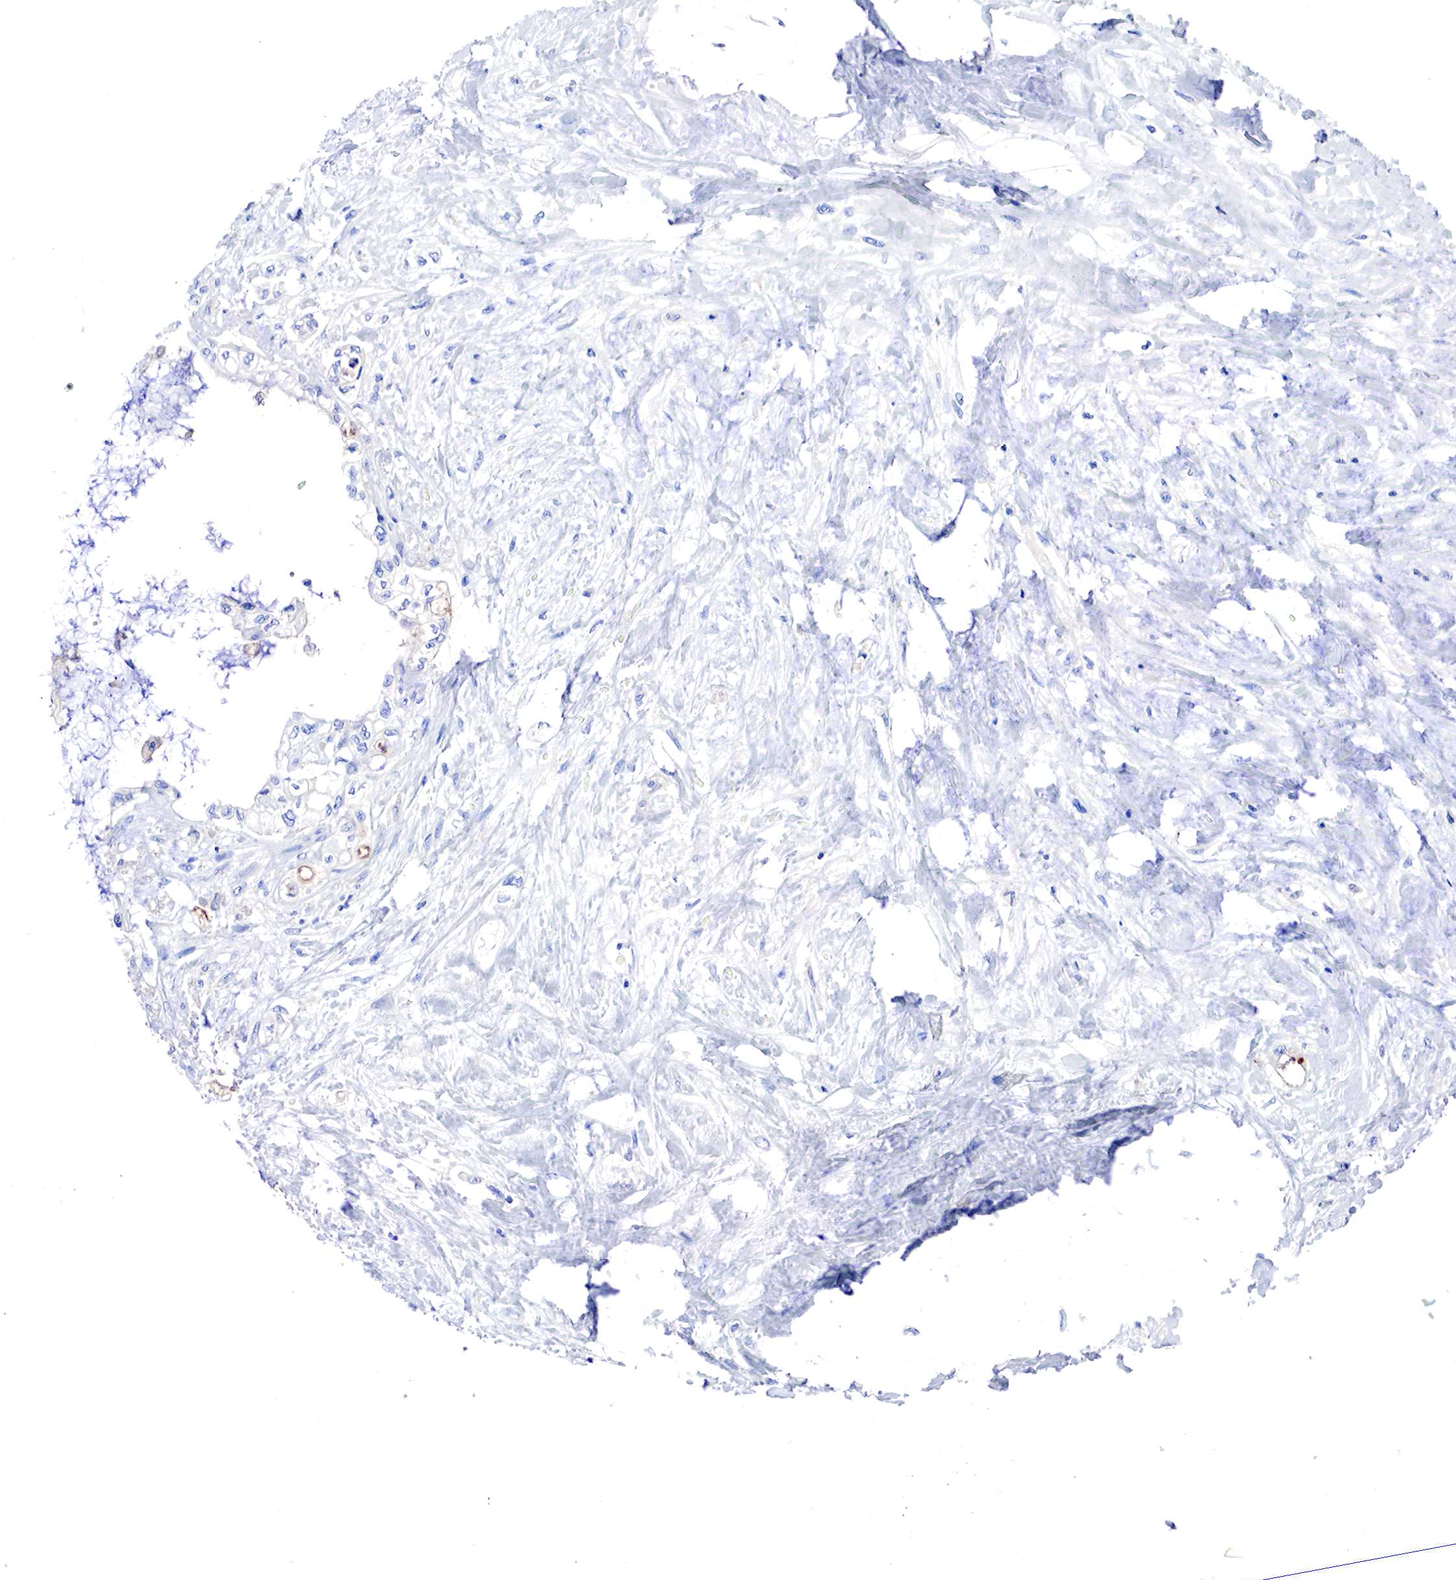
{"staining": {"intensity": "negative", "quantity": "none", "location": "none"}, "tissue": "pancreatic cancer", "cell_type": "Tumor cells", "image_type": "cancer", "snomed": [{"axis": "morphology", "description": "Adenocarcinoma, NOS"}, {"axis": "topography", "description": "Pancreas"}], "caption": "Pancreatic cancer (adenocarcinoma) was stained to show a protein in brown. There is no significant expression in tumor cells.", "gene": "RDX", "patient": {"sex": "female", "age": 70}}